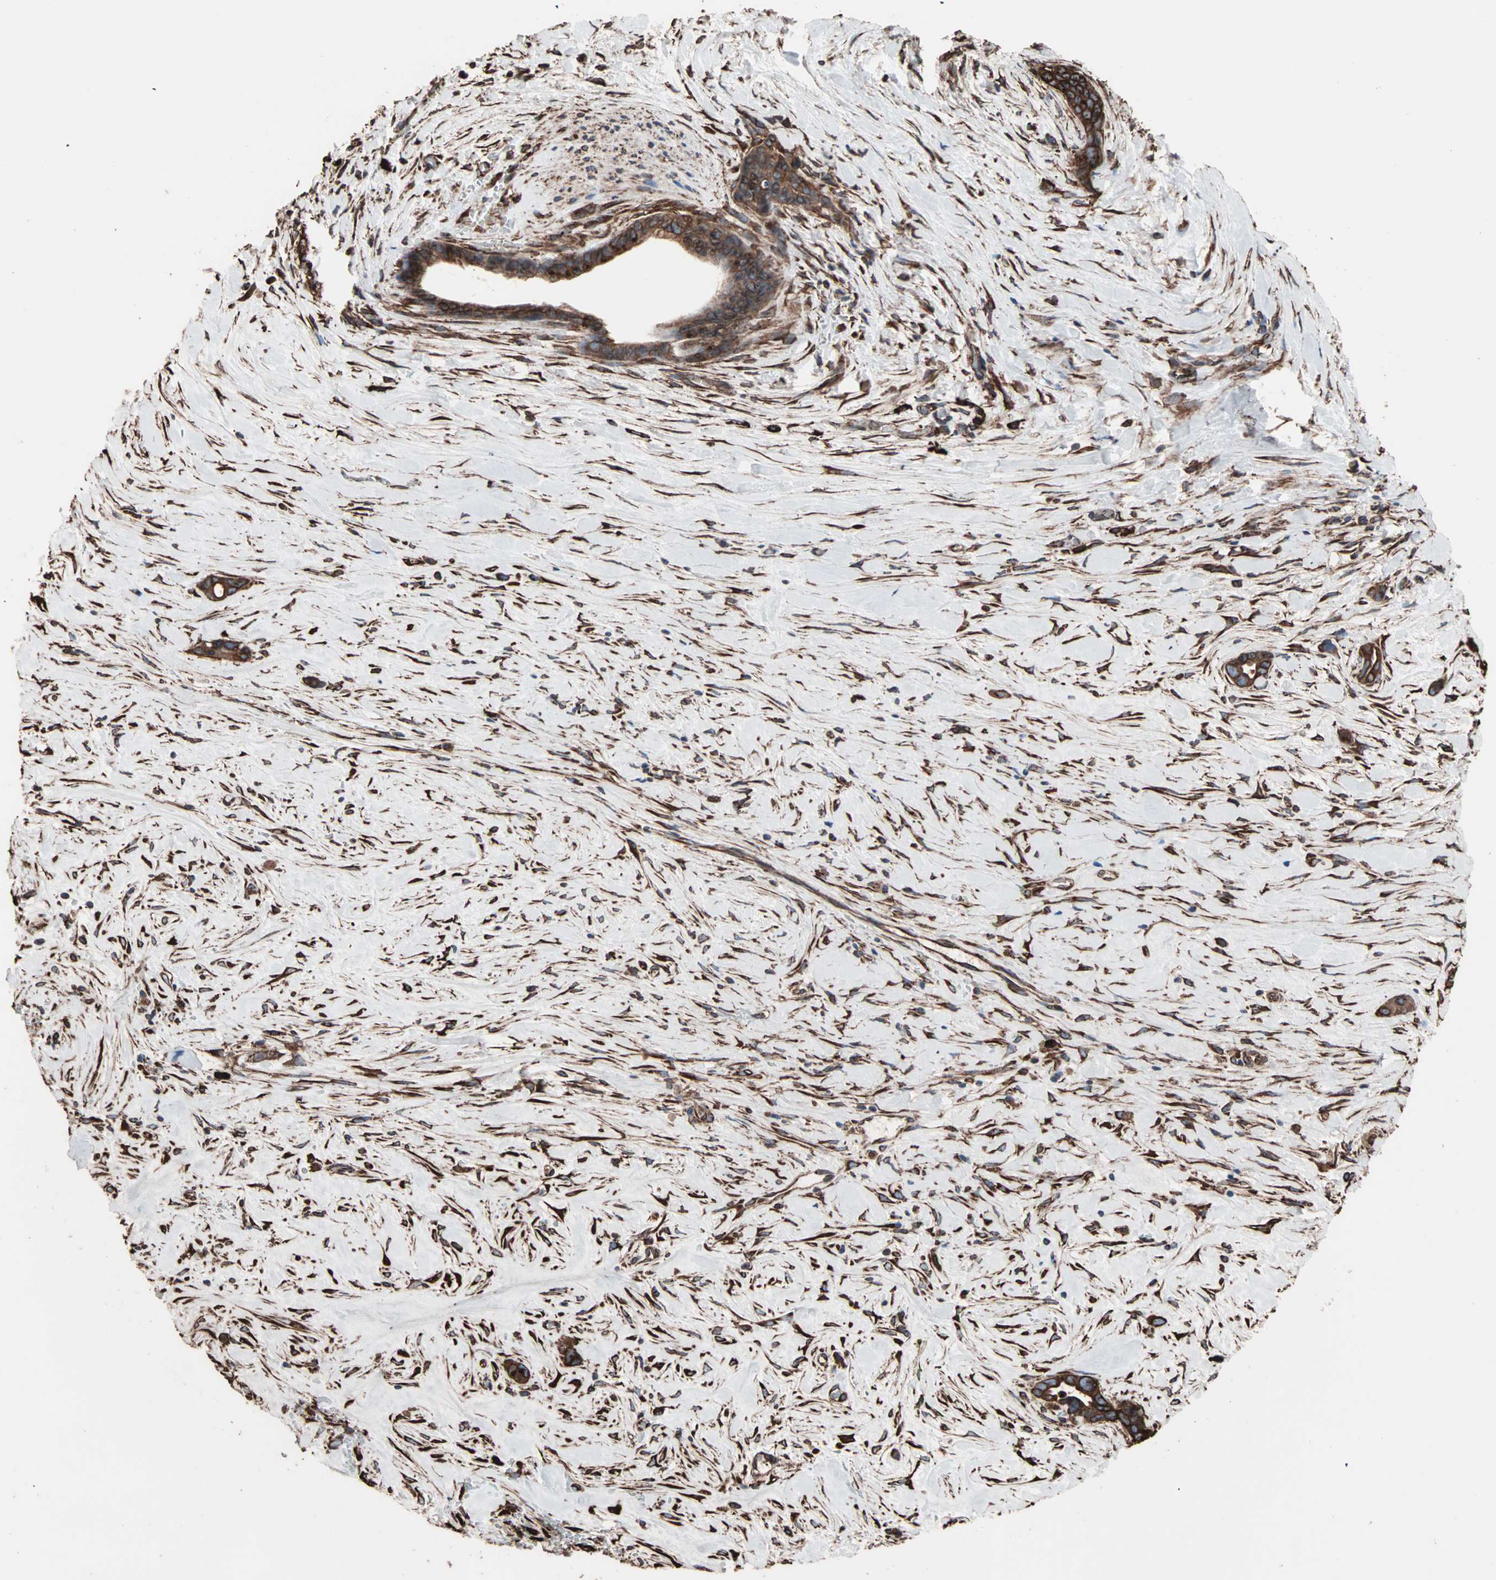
{"staining": {"intensity": "strong", "quantity": ">75%", "location": "cytoplasmic/membranous"}, "tissue": "liver cancer", "cell_type": "Tumor cells", "image_type": "cancer", "snomed": [{"axis": "morphology", "description": "Cholangiocarcinoma"}, {"axis": "topography", "description": "Liver"}], "caption": "Liver cancer (cholangiocarcinoma) stained with DAB immunohistochemistry (IHC) shows high levels of strong cytoplasmic/membranous expression in about >75% of tumor cells. The protein of interest is stained brown, and the nuclei are stained in blue (DAB IHC with brightfield microscopy, high magnification).", "gene": "HSP90B1", "patient": {"sex": "female", "age": 55}}